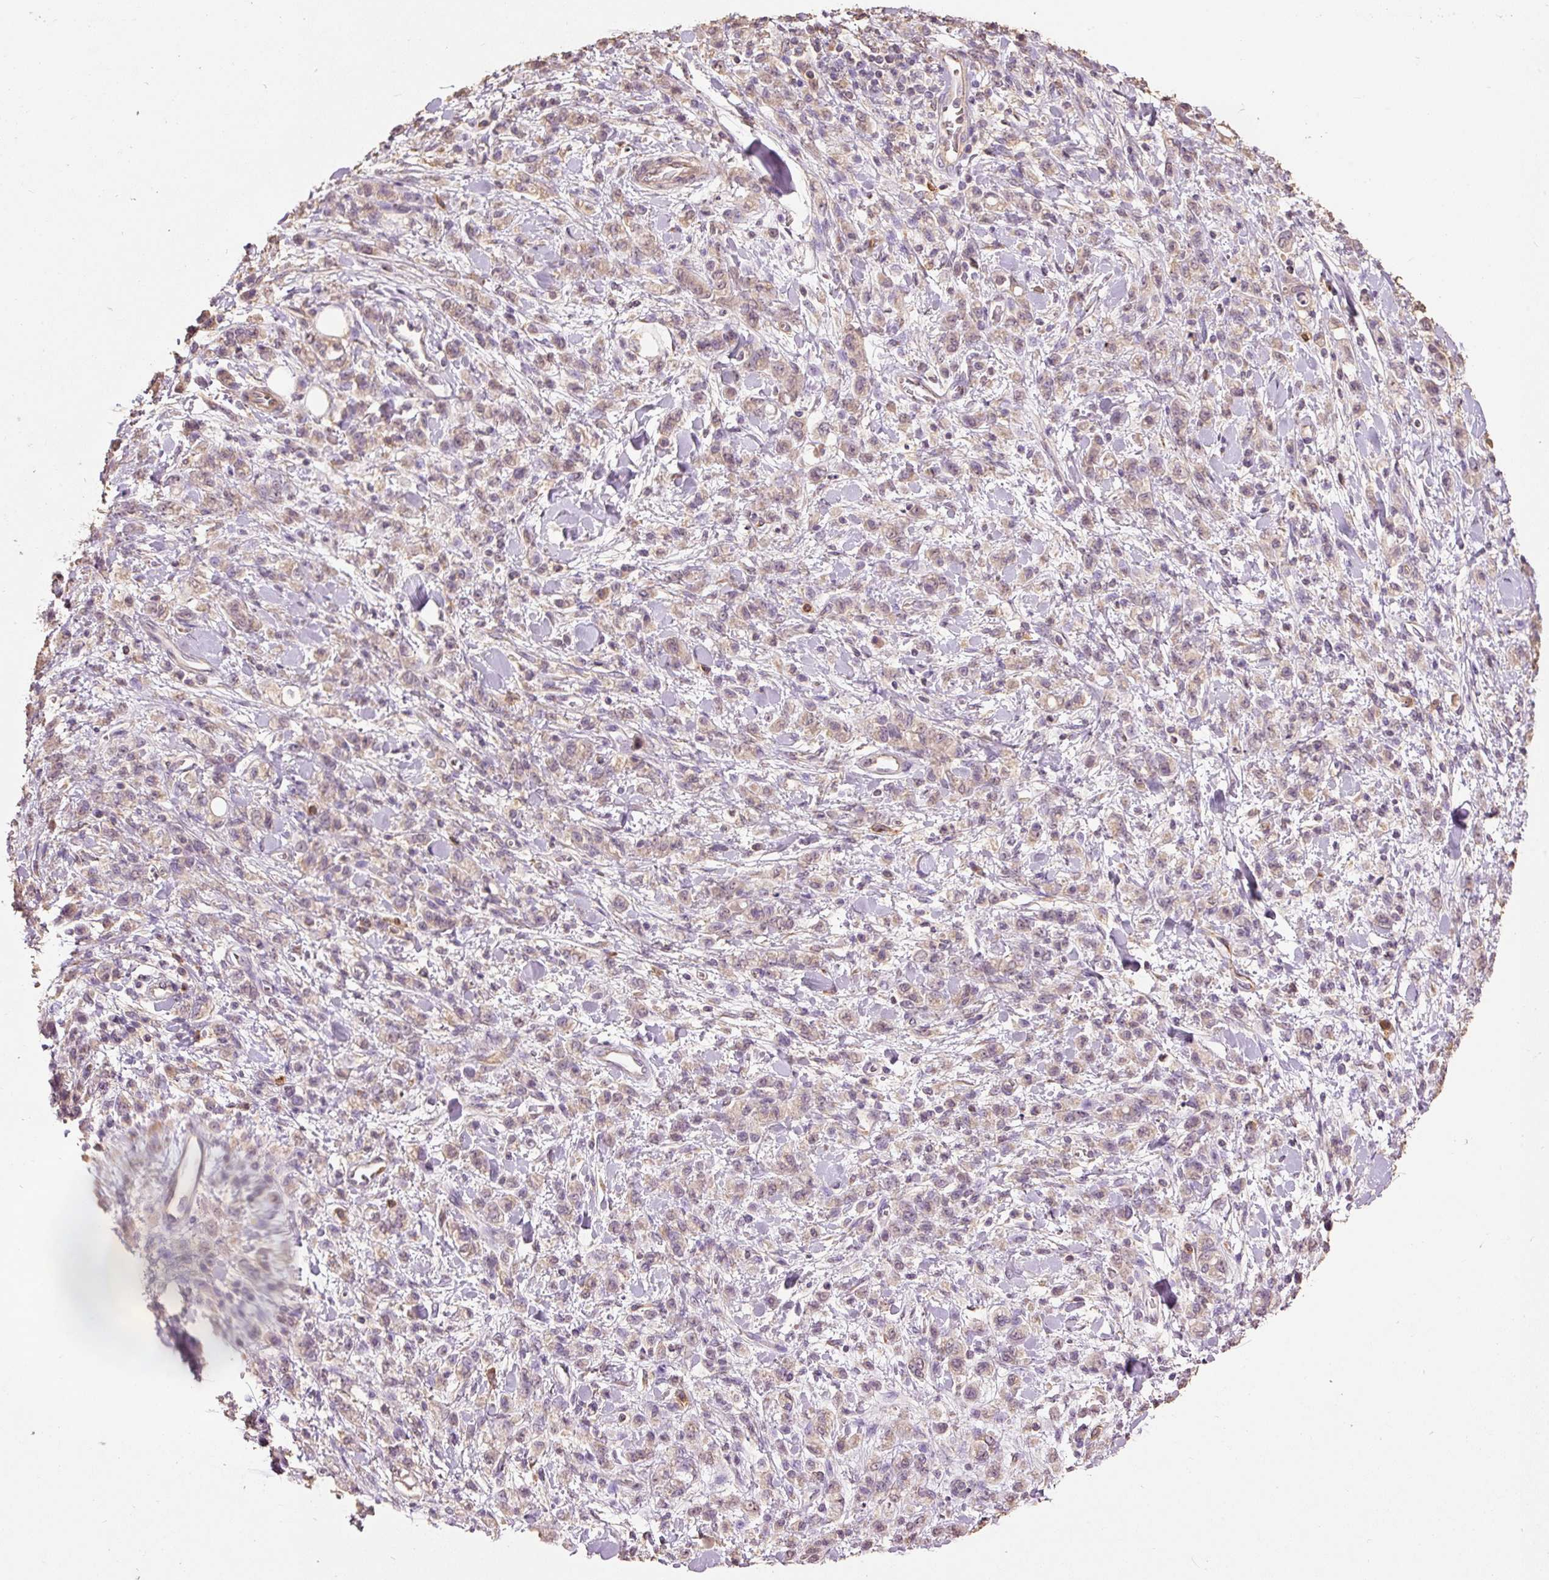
{"staining": {"intensity": "weak", "quantity": "25%-75%", "location": "cytoplasmic/membranous,nuclear"}, "tissue": "stomach cancer", "cell_type": "Tumor cells", "image_type": "cancer", "snomed": [{"axis": "morphology", "description": "Adenocarcinoma, NOS"}, {"axis": "topography", "description": "Stomach"}], "caption": "Immunohistochemical staining of human stomach cancer shows low levels of weak cytoplasmic/membranous and nuclear protein expression in about 25%-75% of tumor cells.", "gene": "HERC2", "patient": {"sex": "male", "age": 77}}